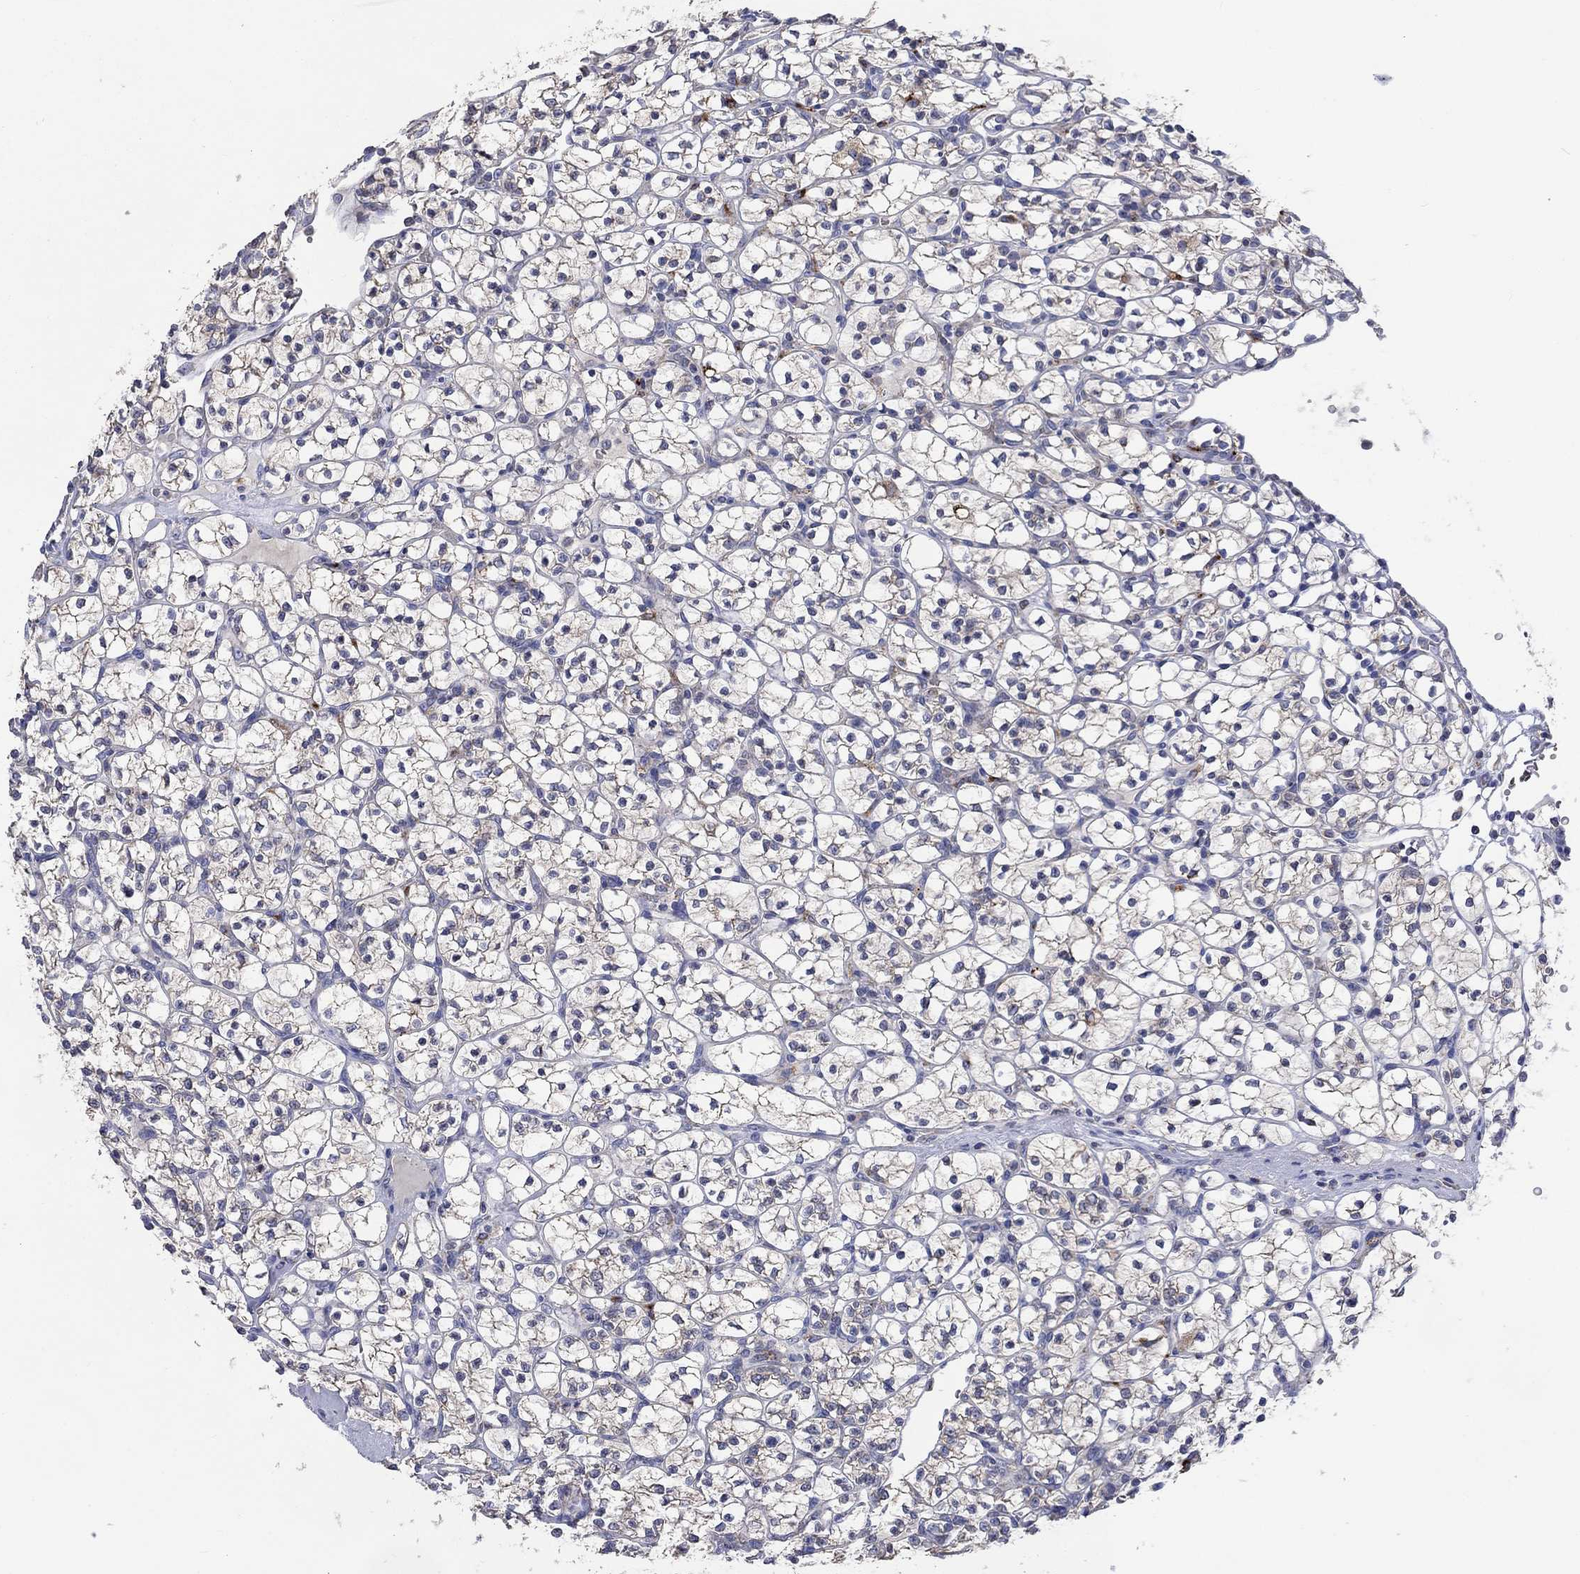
{"staining": {"intensity": "negative", "quantity": "none", "location": "none"}, "tissue": "renal cancer", "cell_type": "Tumor cells", "image_type": "cancer", "snomed": [{"axis": "morphology", "description": "Adenocarcinoma, NOS"}, {"axis": "topography", "description": "Kidney"}], "caption": "High power microscopy micrograph of an immunohistochemistry (IHC) photomicrograph of renal cancer, revealing no significant expression in tumor cells.", "gene": "UGT8", "patient": {"sex": "female", "age": 89}}